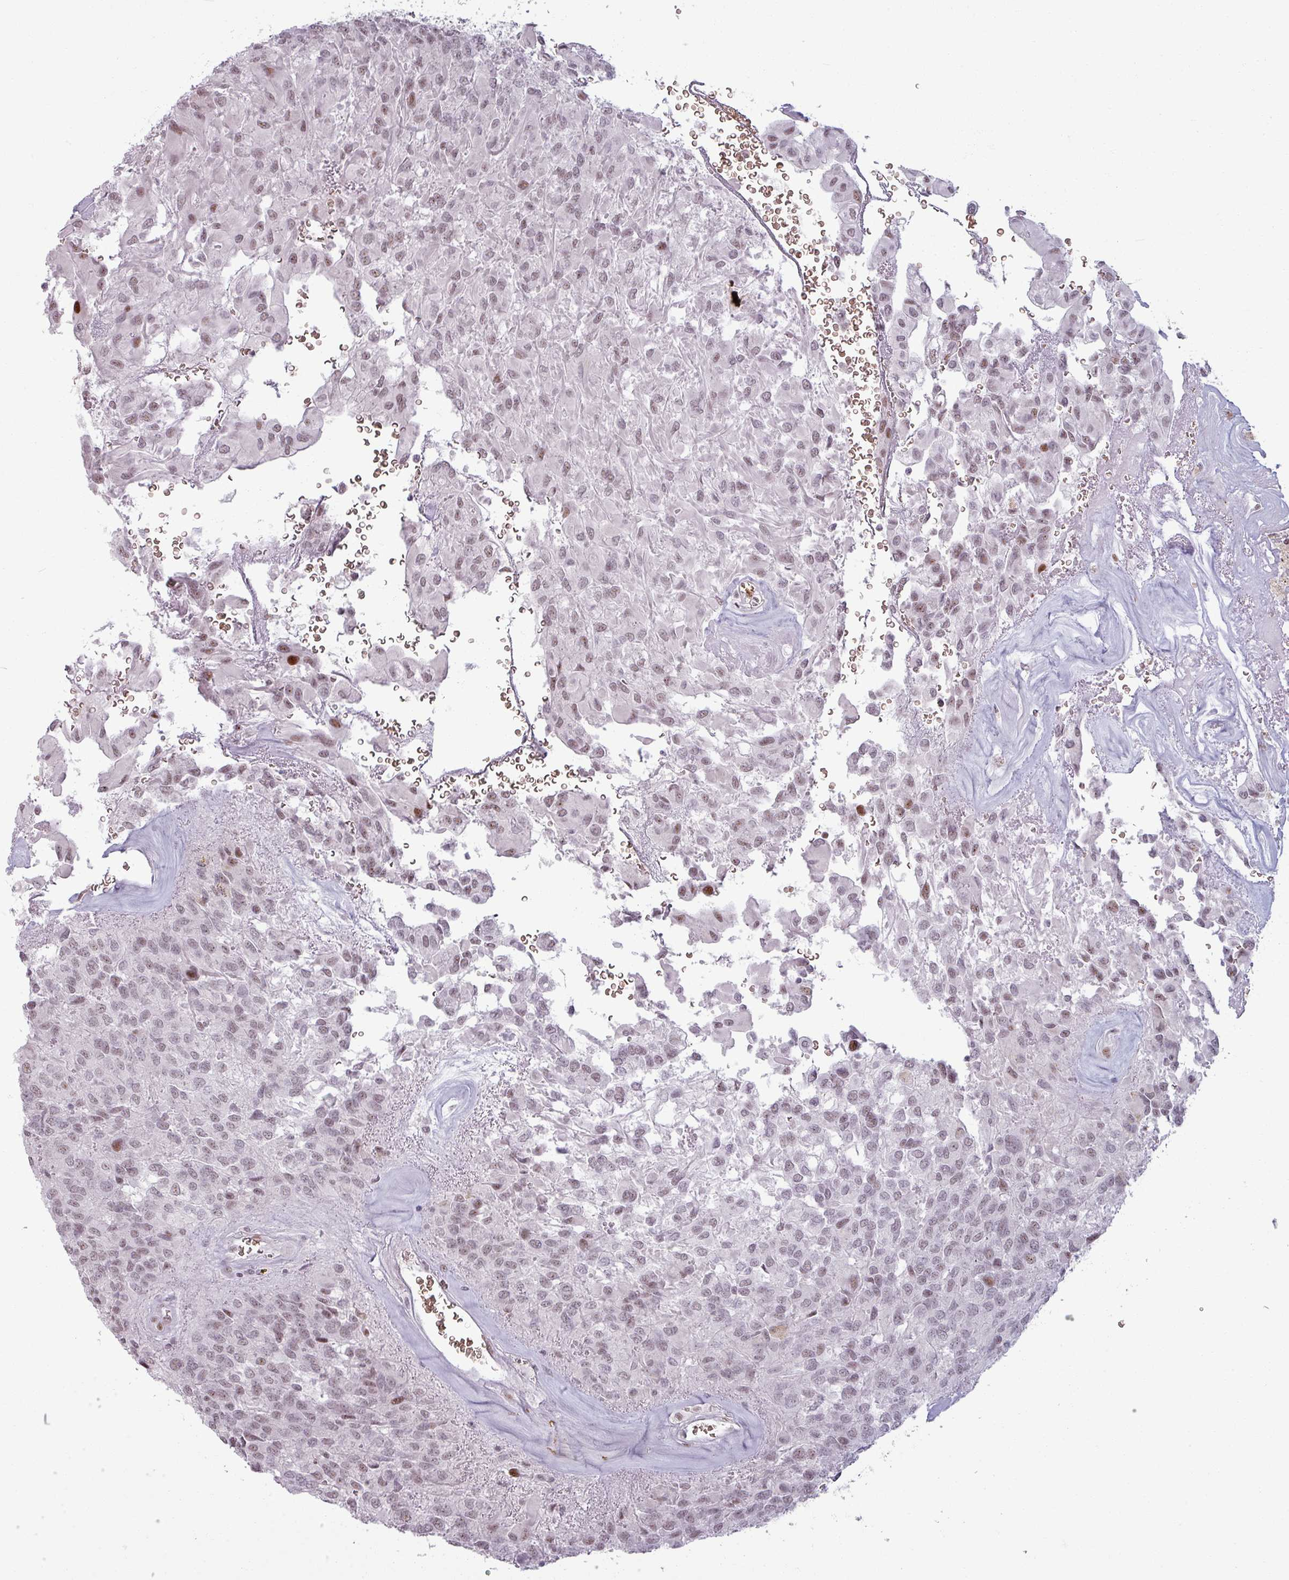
{"staining": {"intensity": "weak", "quantity": ">75%", "location": "nuclear"}, "tissue": "glioma", "cell_type": "Tumor cells", "image_type": "cancer", "snomed": [{"axis": "morphology", "description": "Glioma, malignant, Low grade"}, {"axis": "topography", "description": "Brain"}], "caption": "The photomicrograph reveals immunohistochemical staining of glioma. There is weak nuclear staining is identified in approximately >75% of tumor cells.", "gene": "NCOR1", "patient": {"sex": "male", "age": 56}}